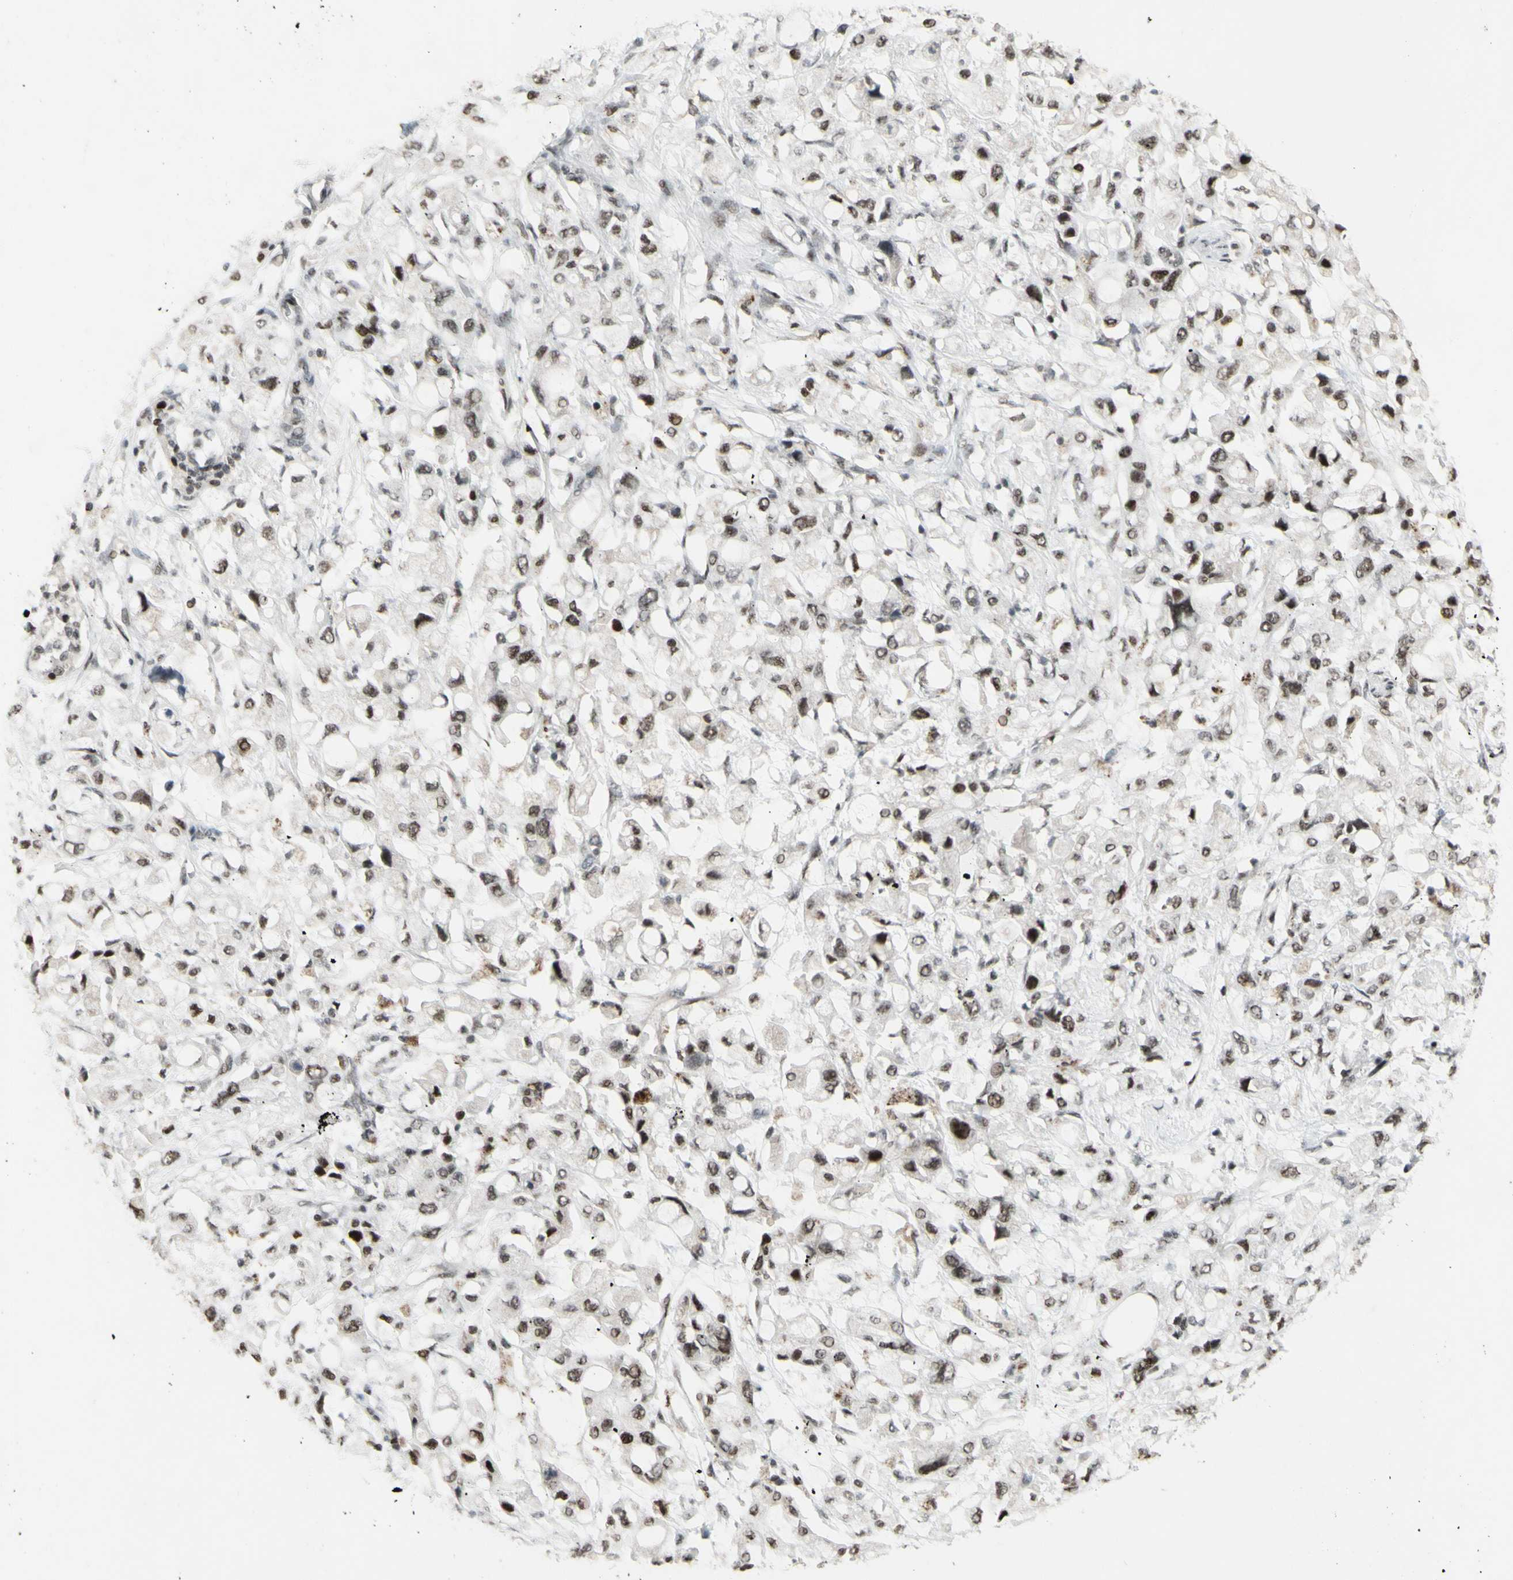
{"staining": {"intensity": "moderate", "quantity": "25%-75%", "location": "nuclear"}, "tissue": "pancreatic cancer", "cell_type": "Tumor cells", "image_type": "cancer", "snomed": [{"axis": "morphology", "description": "Adenocarcinoma, NOS"}, {"axis": "topography", "description": "Pancreas"}], "caption": "Moderate nuclear protein expression is appreciated in about 25%-75% of tumor cells in adenocarcinoma (pancreatic).", "gene": "SUPT6H", "patient": {"sex": "female", "age": 56}}